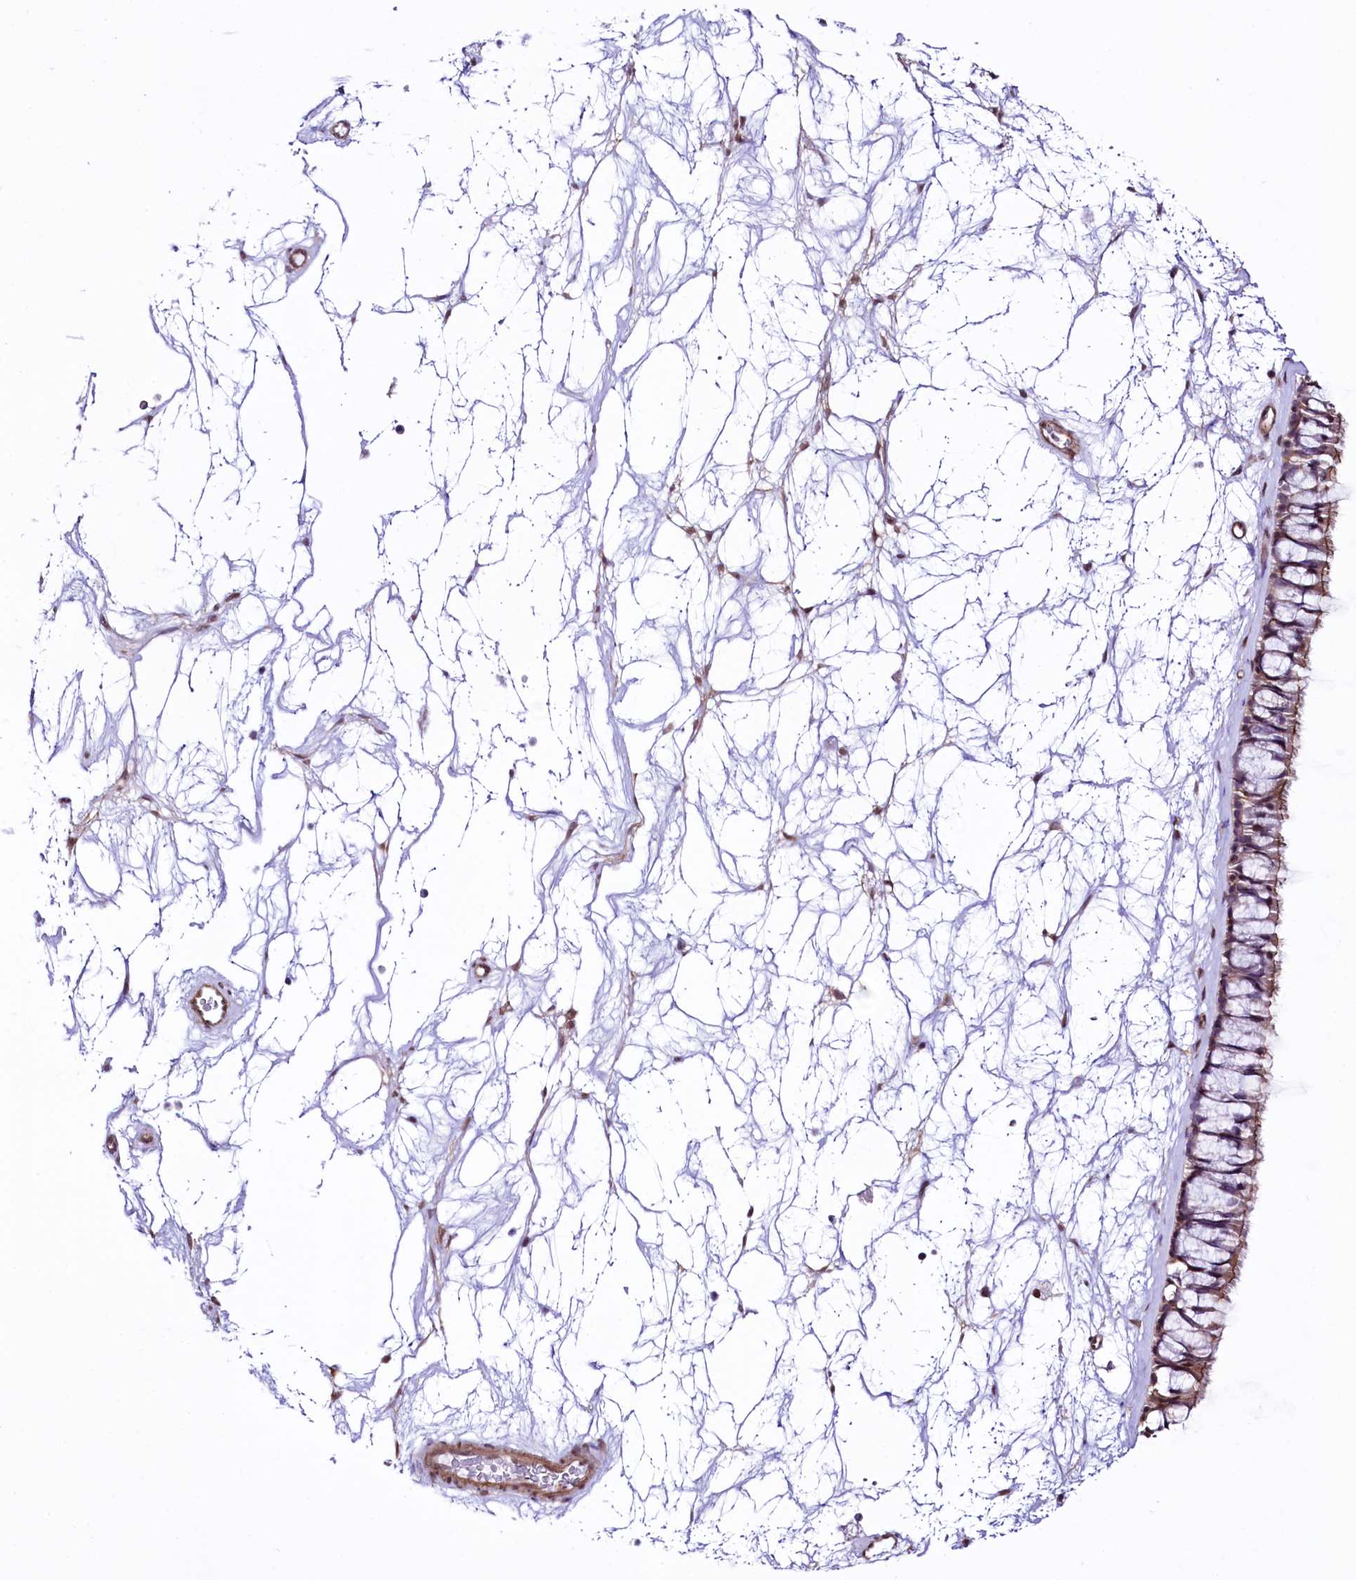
{"staining": {"intensity": "moderate", "quantity": ">75%", "location": "cytoplasmic/membranous"}, "tissue": "nasopharynx", "cell_type": "Respiratory epithelial cells", "image_type": "normal", "snomed": [{"axis": "morphology", "description": "Normal tissue, NOS"}, {"axis": "topography", "description": "Nasopharynx"}], "caption": "Immunohistochemical staining of benign nasopharynx exhibits medium levels of moderate cytoplasmic/membranous staining in approximately >75% of respiratory epithelial cells. (Brightfield microscopy of DAB IHC at high magnification).", "gene": "ST7", "patient": {"sex": "male", "age": 64}}